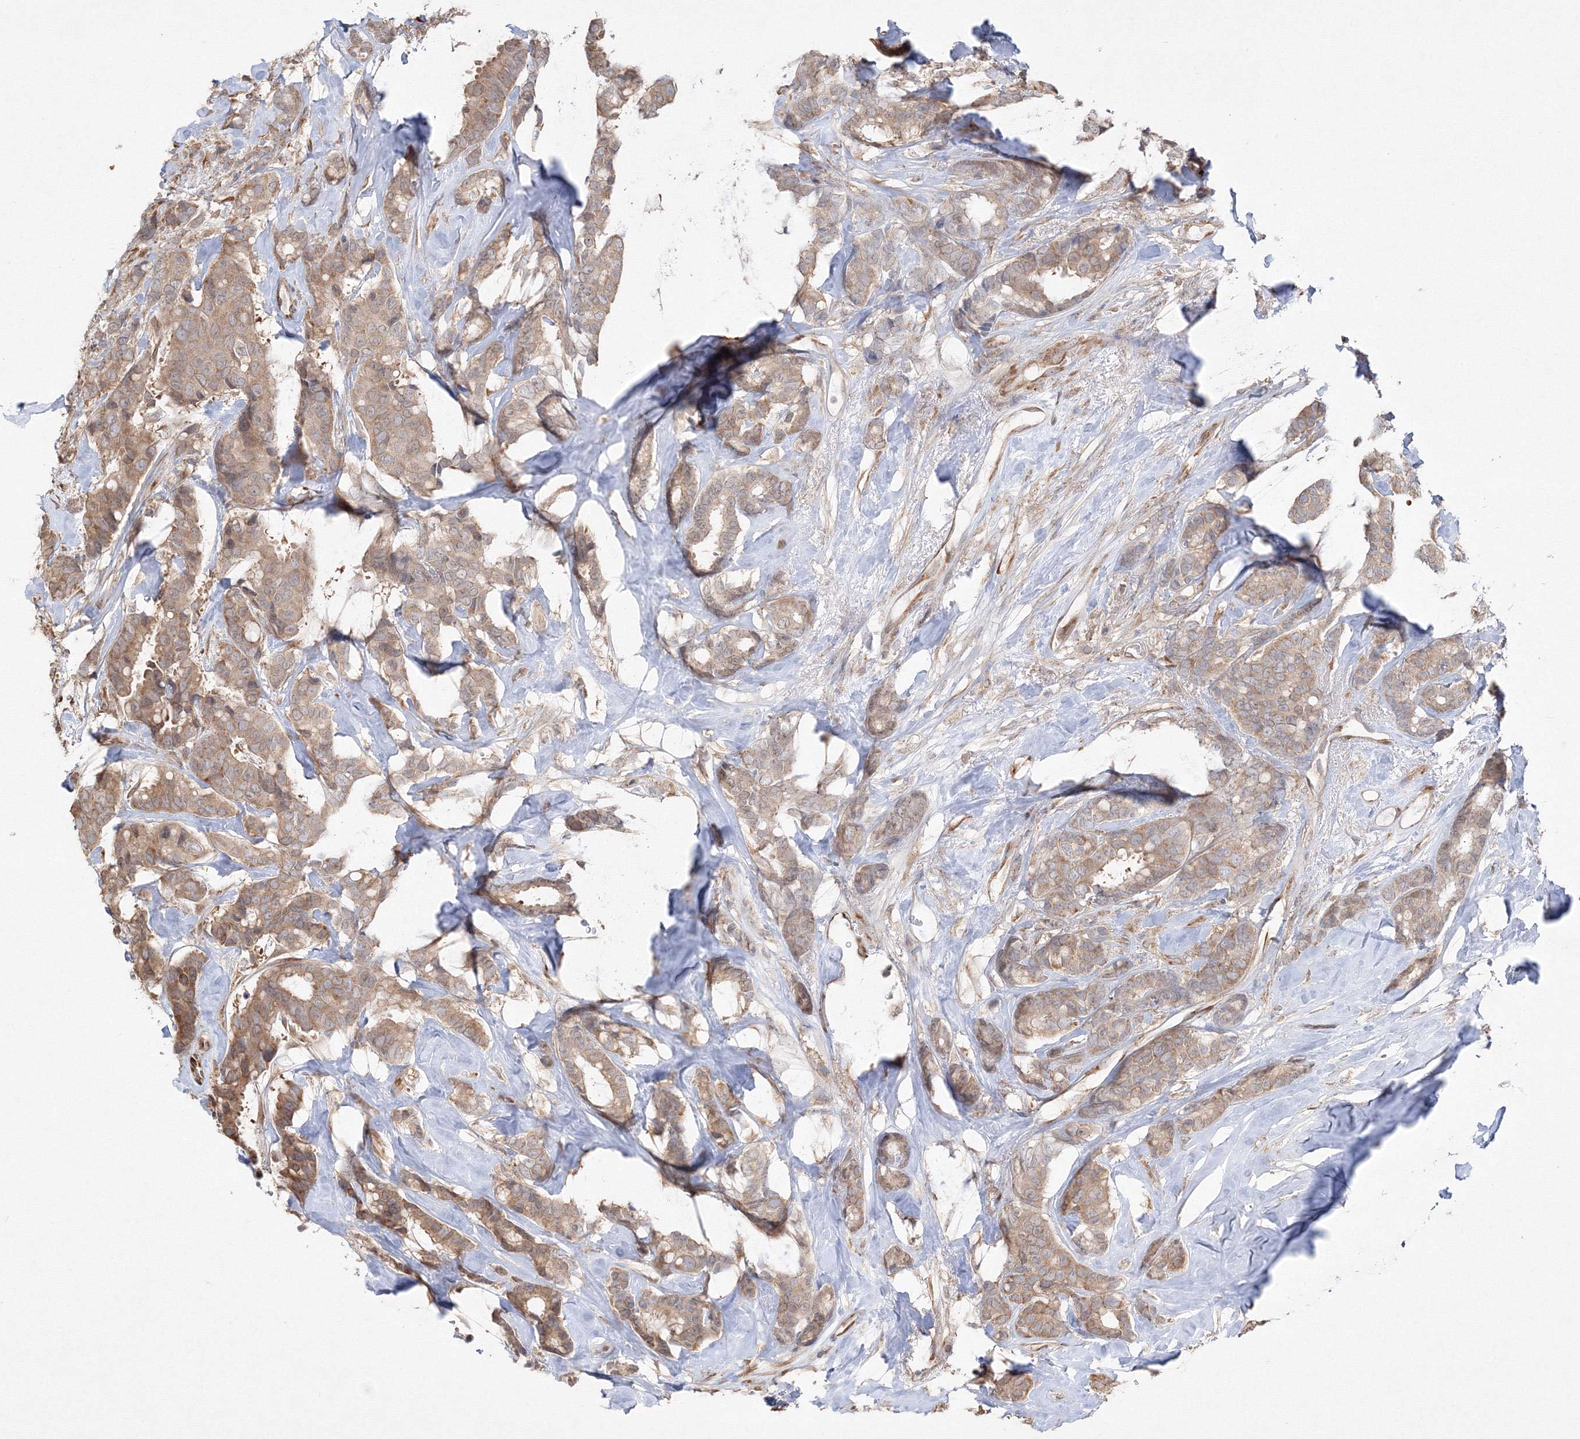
{"staining": {"intensity": "moderate", "quantity": "25%-75%", "location": "cytoplasmic/membranous"}, "tissue": "breast cancer", "cell_type": "Tumor cells", "image_type": "cancer", "snomed": [{"axis": "morphology", "description": "Duct carcinoma"}, {"axis": "topography", "description": "Breast"}], "caption": "This histopathology image exhibits immunohistochemistry (IHC) staining of human breast cancer, with medium moderate cytoplasmic/membranous positivity in about 25%-75% of tumor cells.", "gene": "FBXL8", "patient": {"sex": "female", "age": 40}}